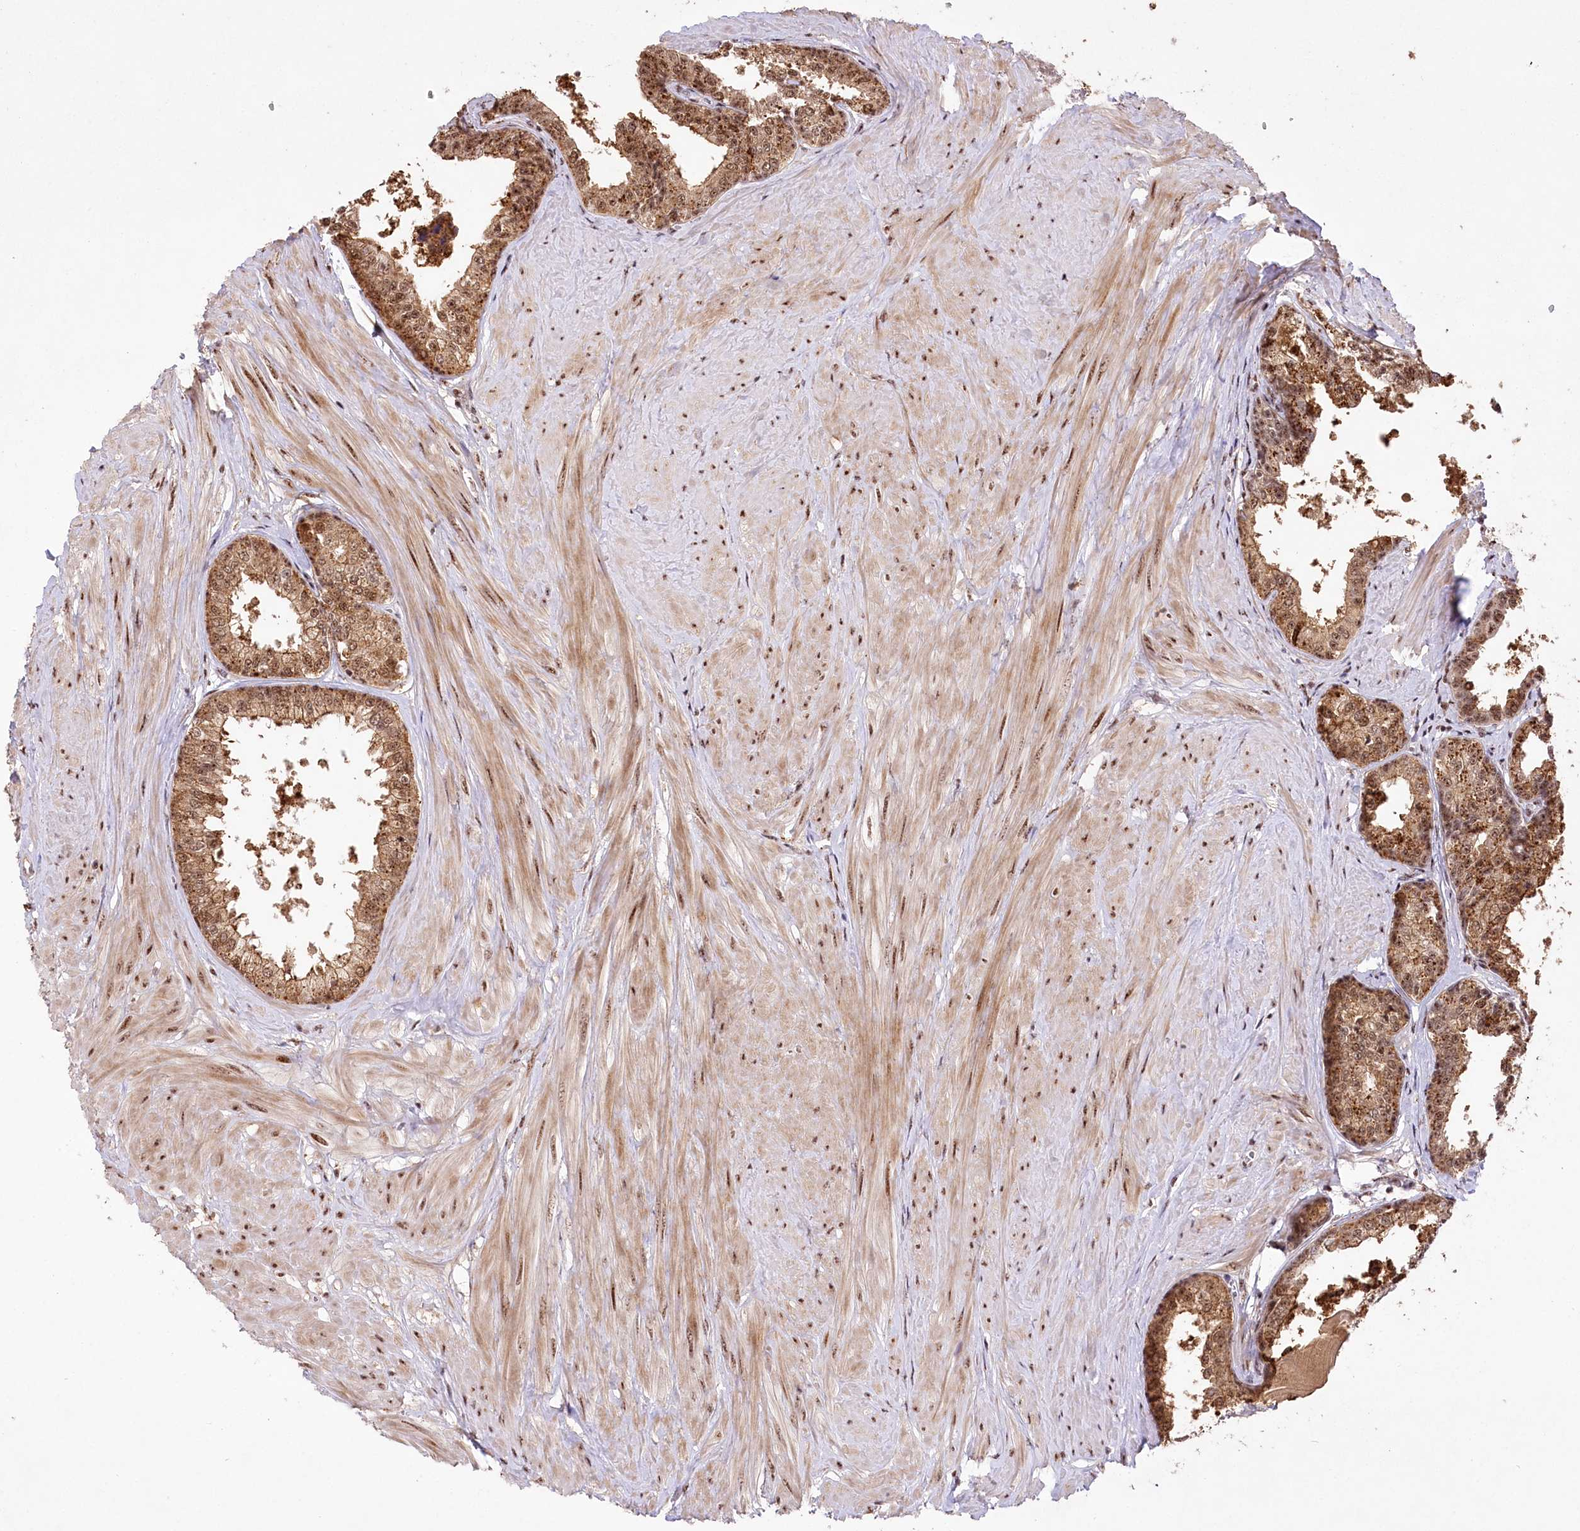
{"staining": {"intensity": "moderate", "quantity": ">75%", "location": "cytoplasmic/membranous,nuclear"}, "tissue": "prostate", "cell_type": "Glandular cells", "image_type": "normal", "snomed": [{"axis": "morphology", "description": "Normal tissue, NOS"}, {"axis": "topography", "description": "Prostate"}], "caption": "Immunohistochemistry photomicrograph of unremarkable prostate: prostate stained using IHC demonstrates medium levels of moderate protein expression localized specifically in the cytoplasmic/membranous,nuclear of glandular cells, appearing as a cytoplasmic/membranous,nuclear brown color.", "gene": "PYROXD1", "patient": {"sex": "male", "age": 48}}